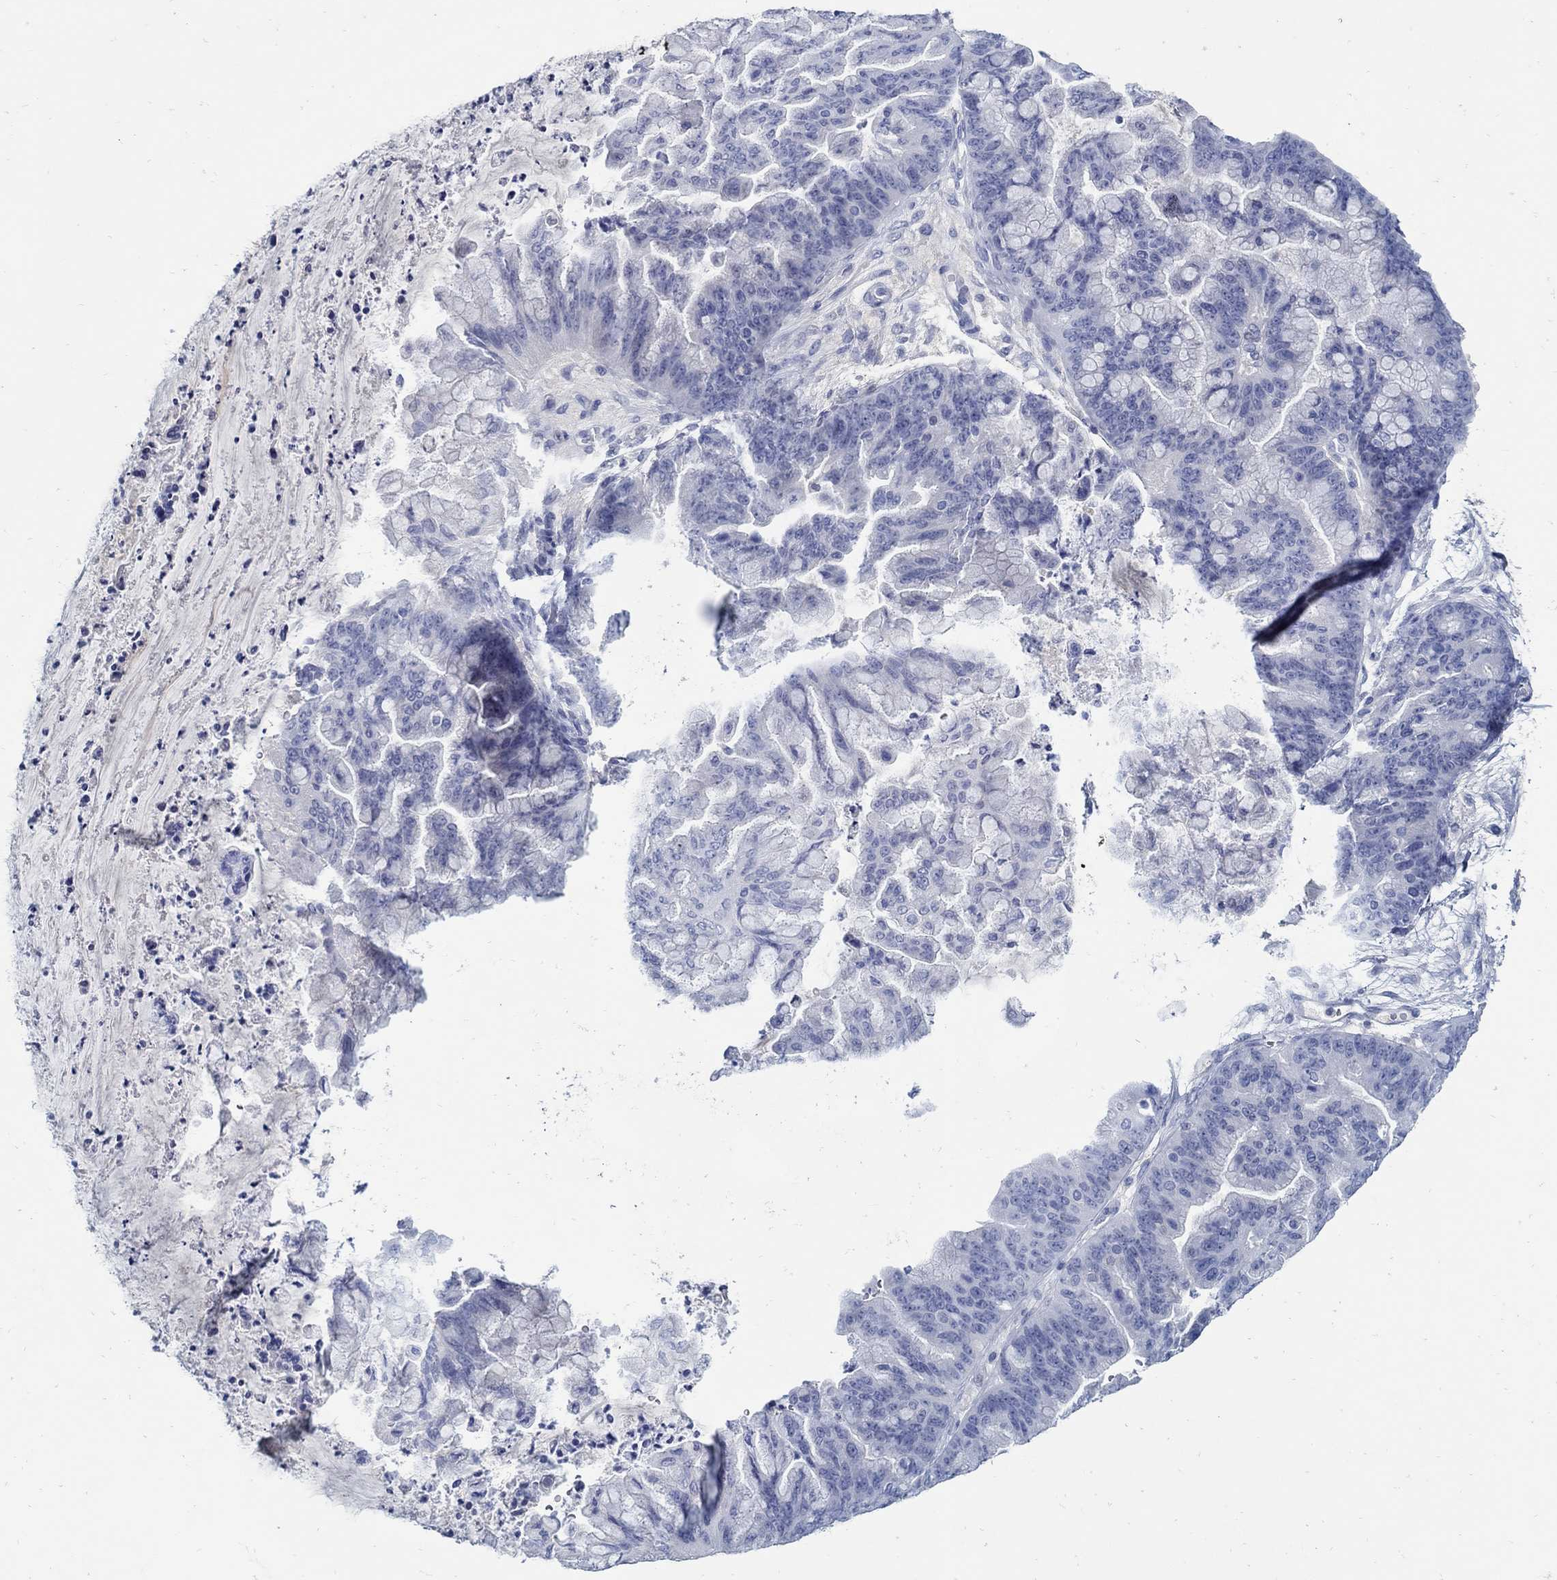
{"staining": {"intensity": "negative", "quantity": "none", "location": "none"}, "tissue": "ovarian cancer", "cell_type": "Tumor cells", "image_type": "cancer", "snomed": [{"axis": "morphology", "description": "Cystadenocarcinoma, mucinous, NOS"}, {"axis": "topography", "description": "Ovary"}], "caption": "High power microscopy micrograph of an immunohistochemistry micrograph of mucinous cystadenocarcinoma (ovarian), revealing no significant staining in tumor cells.", "gene": "PAX9", "patient": {"sex": "female", "age": 67}}